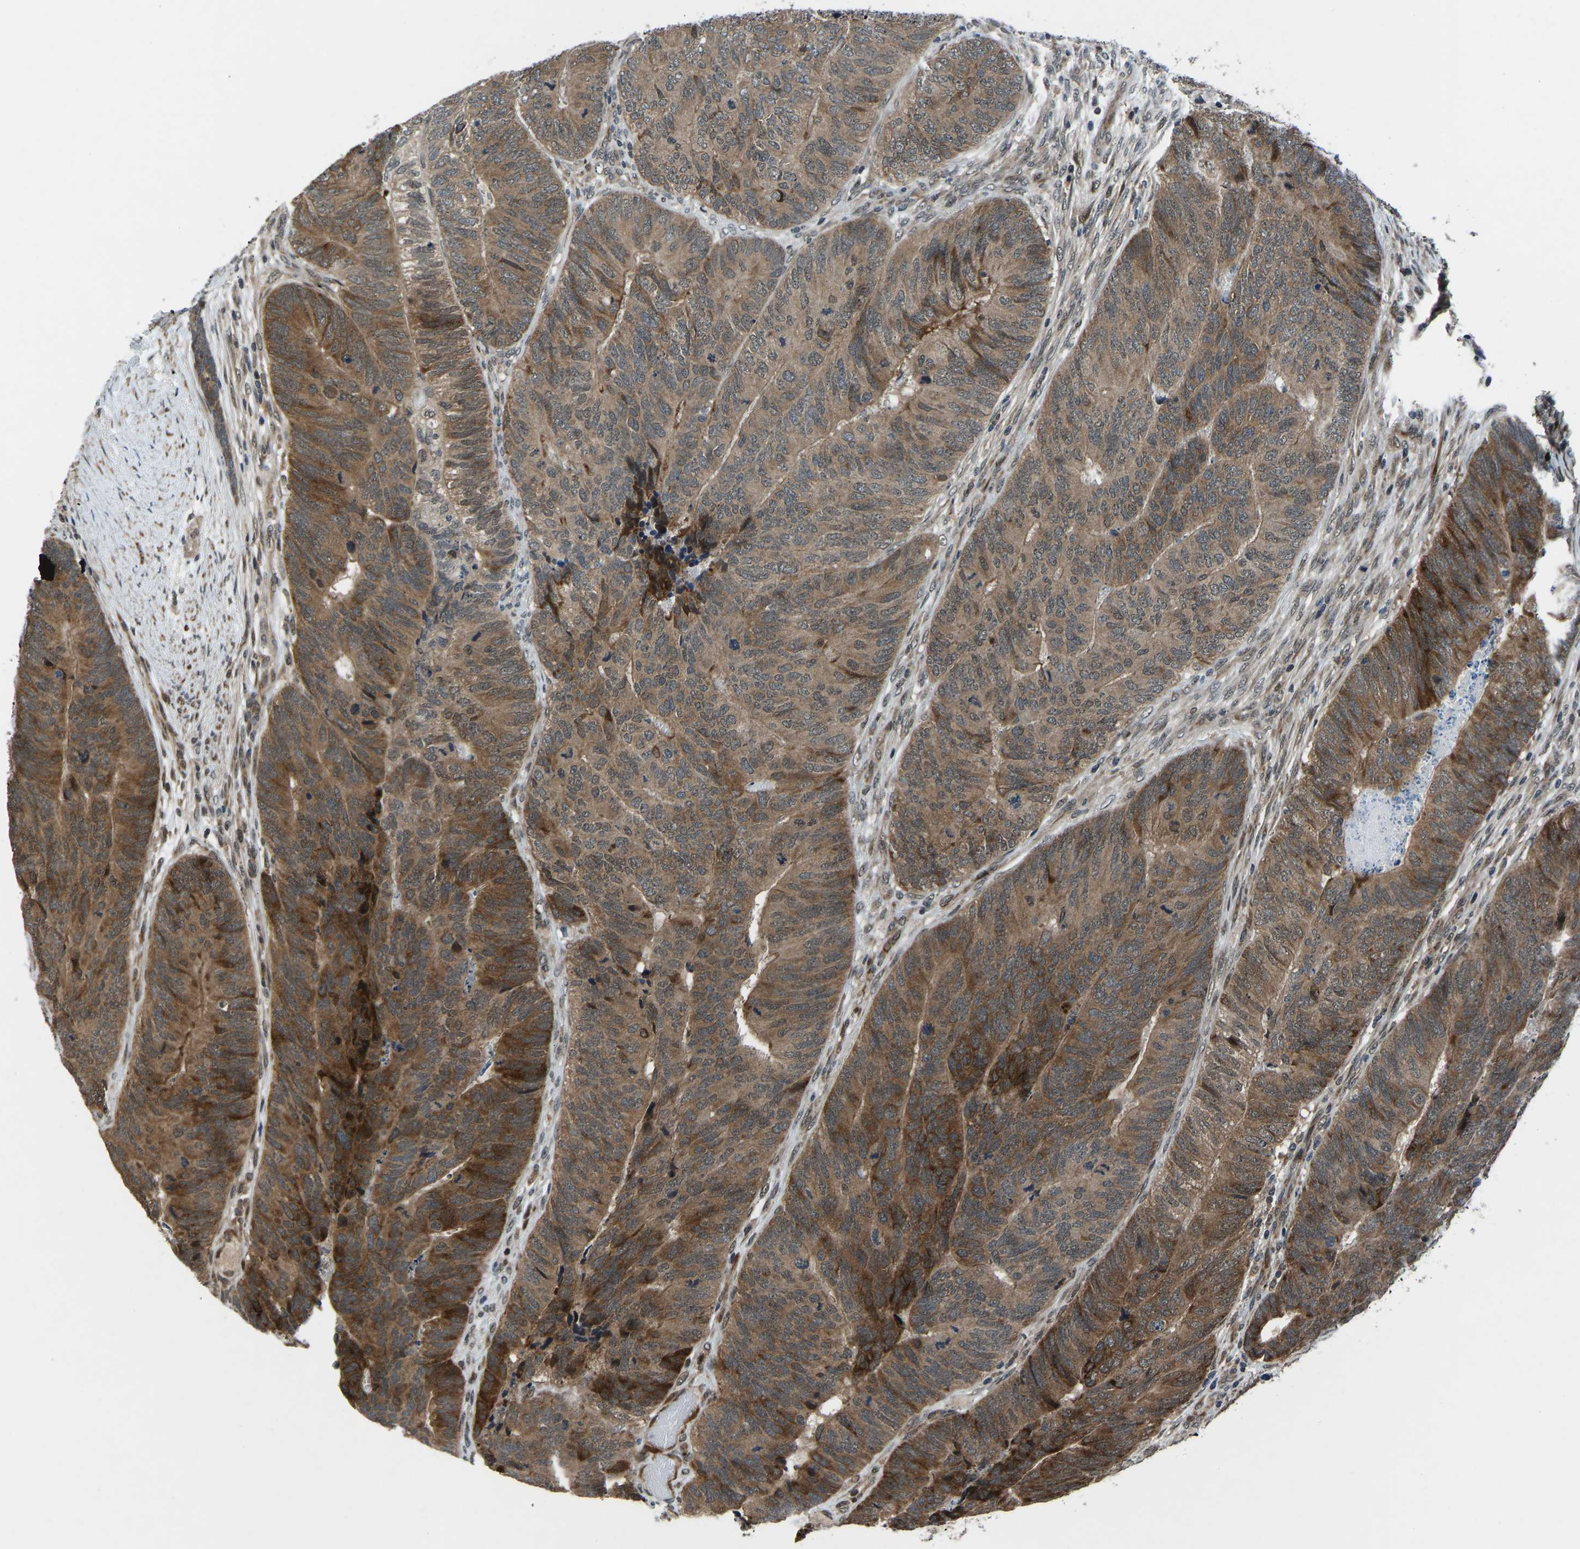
{"staining": {"intensity": "moderate", "quantity": ">75%", "location": "cytoplasmic/membranous"}, "tissue": "colorectal cancer", "cell_type": "Tumor cells", "image_type": "cancer", "snomed": [{"axis": "morphology", "description": "Normal tissue, NOS"}, {"axis": "morphology", "description": "Adenocarcinoma, NOS"}, {"axis": "topography", "description": "Rectum"}], "caption": "A brown stain labels moderate cytoplasmic/membranous expression of a protein in human adenocarcinoma (colorectal) tumor cells. The protein of interest is stained brown, and the nuclei are stained in blue (DAB (3,3'-diaminobenzidine) IHC with brightfield microscopy, high magnification).", "gene": "RLIM", "patient": {"sex": "female", "age": 66}}